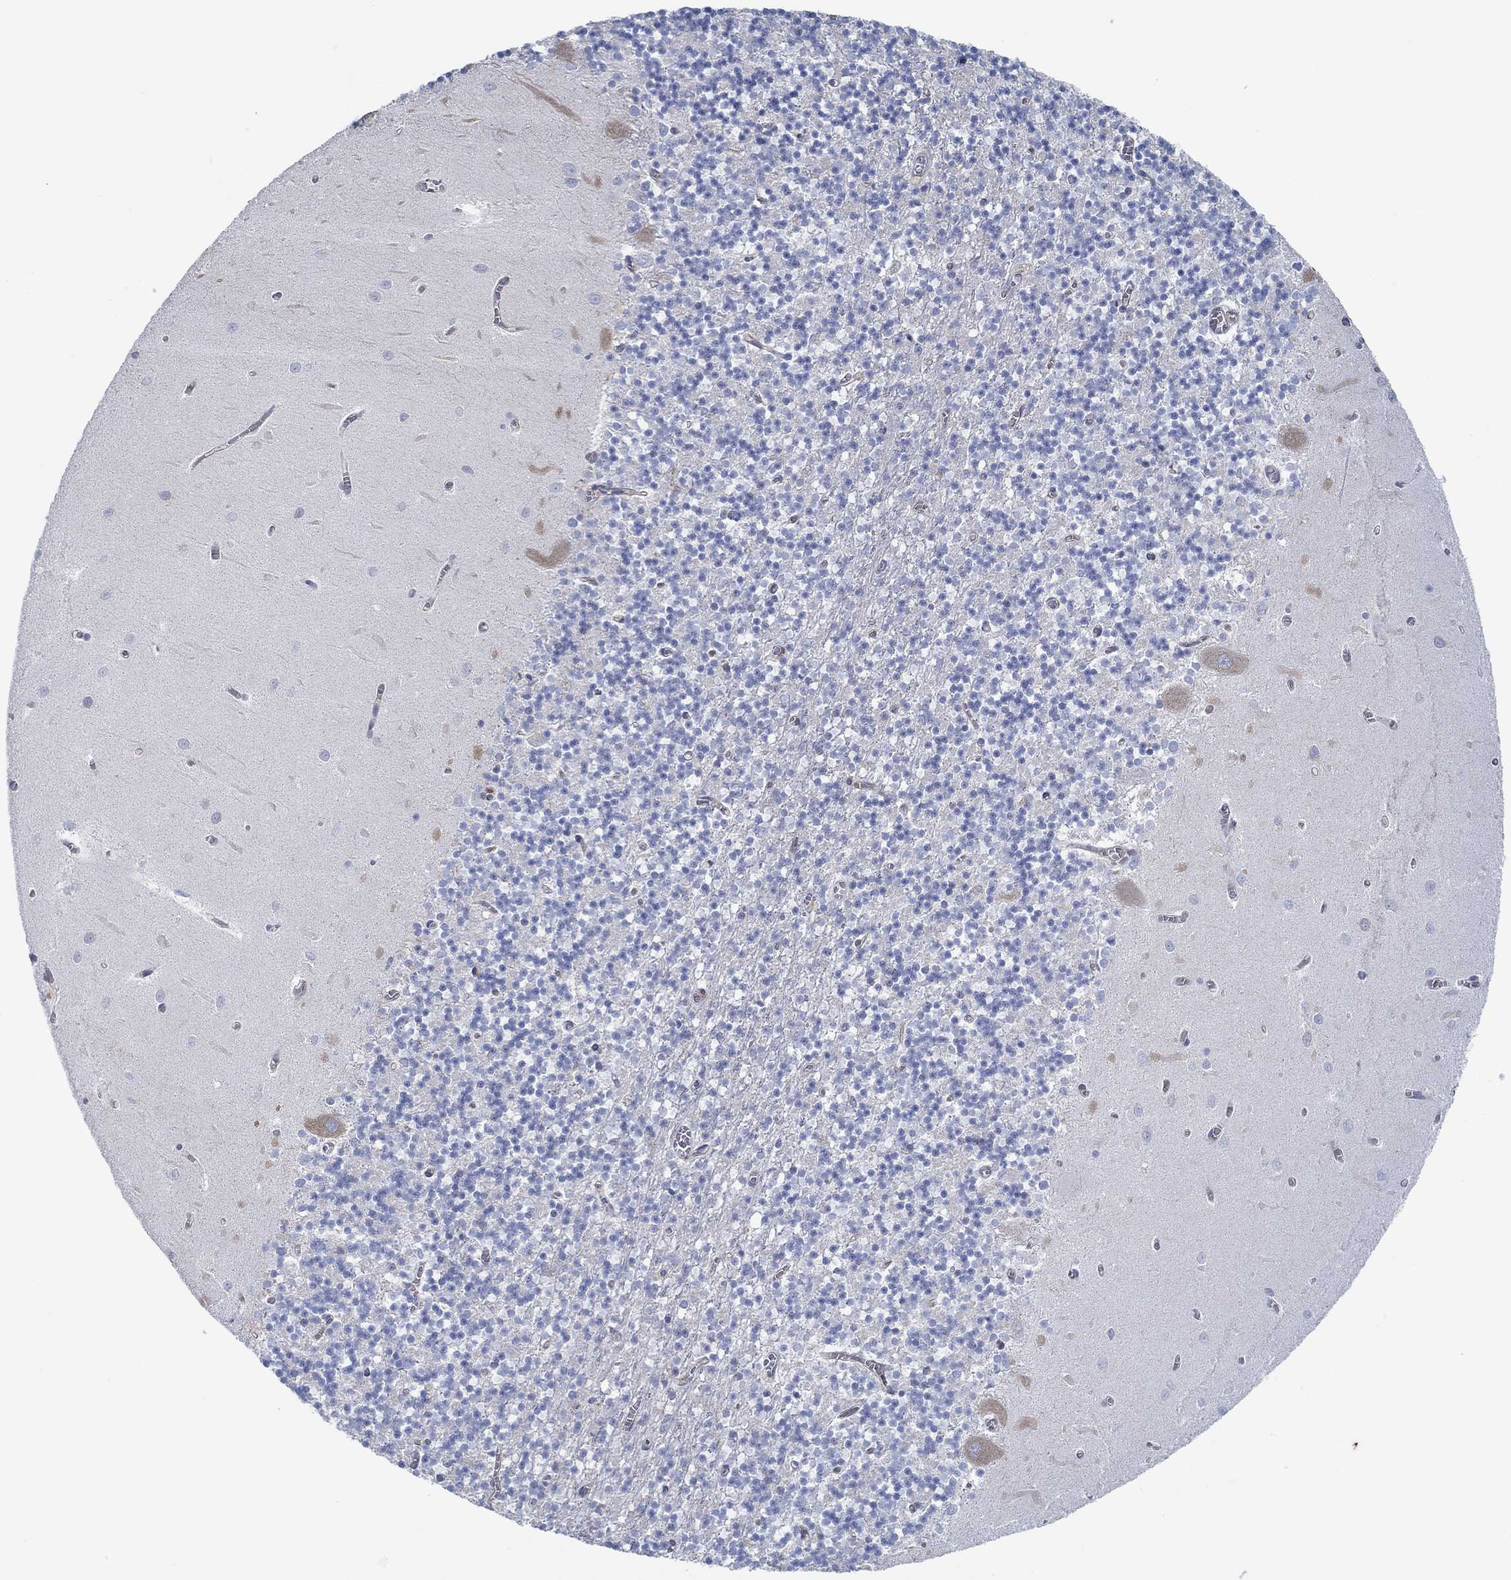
{"staining": {"intensity": "moderate", "quantity": "25%-75%", "location": "cytoplasmic/membranous"}, "tissue": "cerebellum", "cell_type": "Cells in granular layer", "image_type": "normal", "snomed": [{"axis": "morphology", "description": "Normal tissue, NOS"}, {"axis": "topography", "description": "Cerebellum"}], "caption": "Immunohistochemistry (IHC) image of benign cerebellum: cerebellum stained using IHC reveals medium levels of moderate protein expression localized specifically in the cytoplasmic/membranous of cells in granular layer, appearing as a cytoplasmic/membranous brown color.", "gene": "SPAG9", "patient": {"sex": "female", "age": 64}}